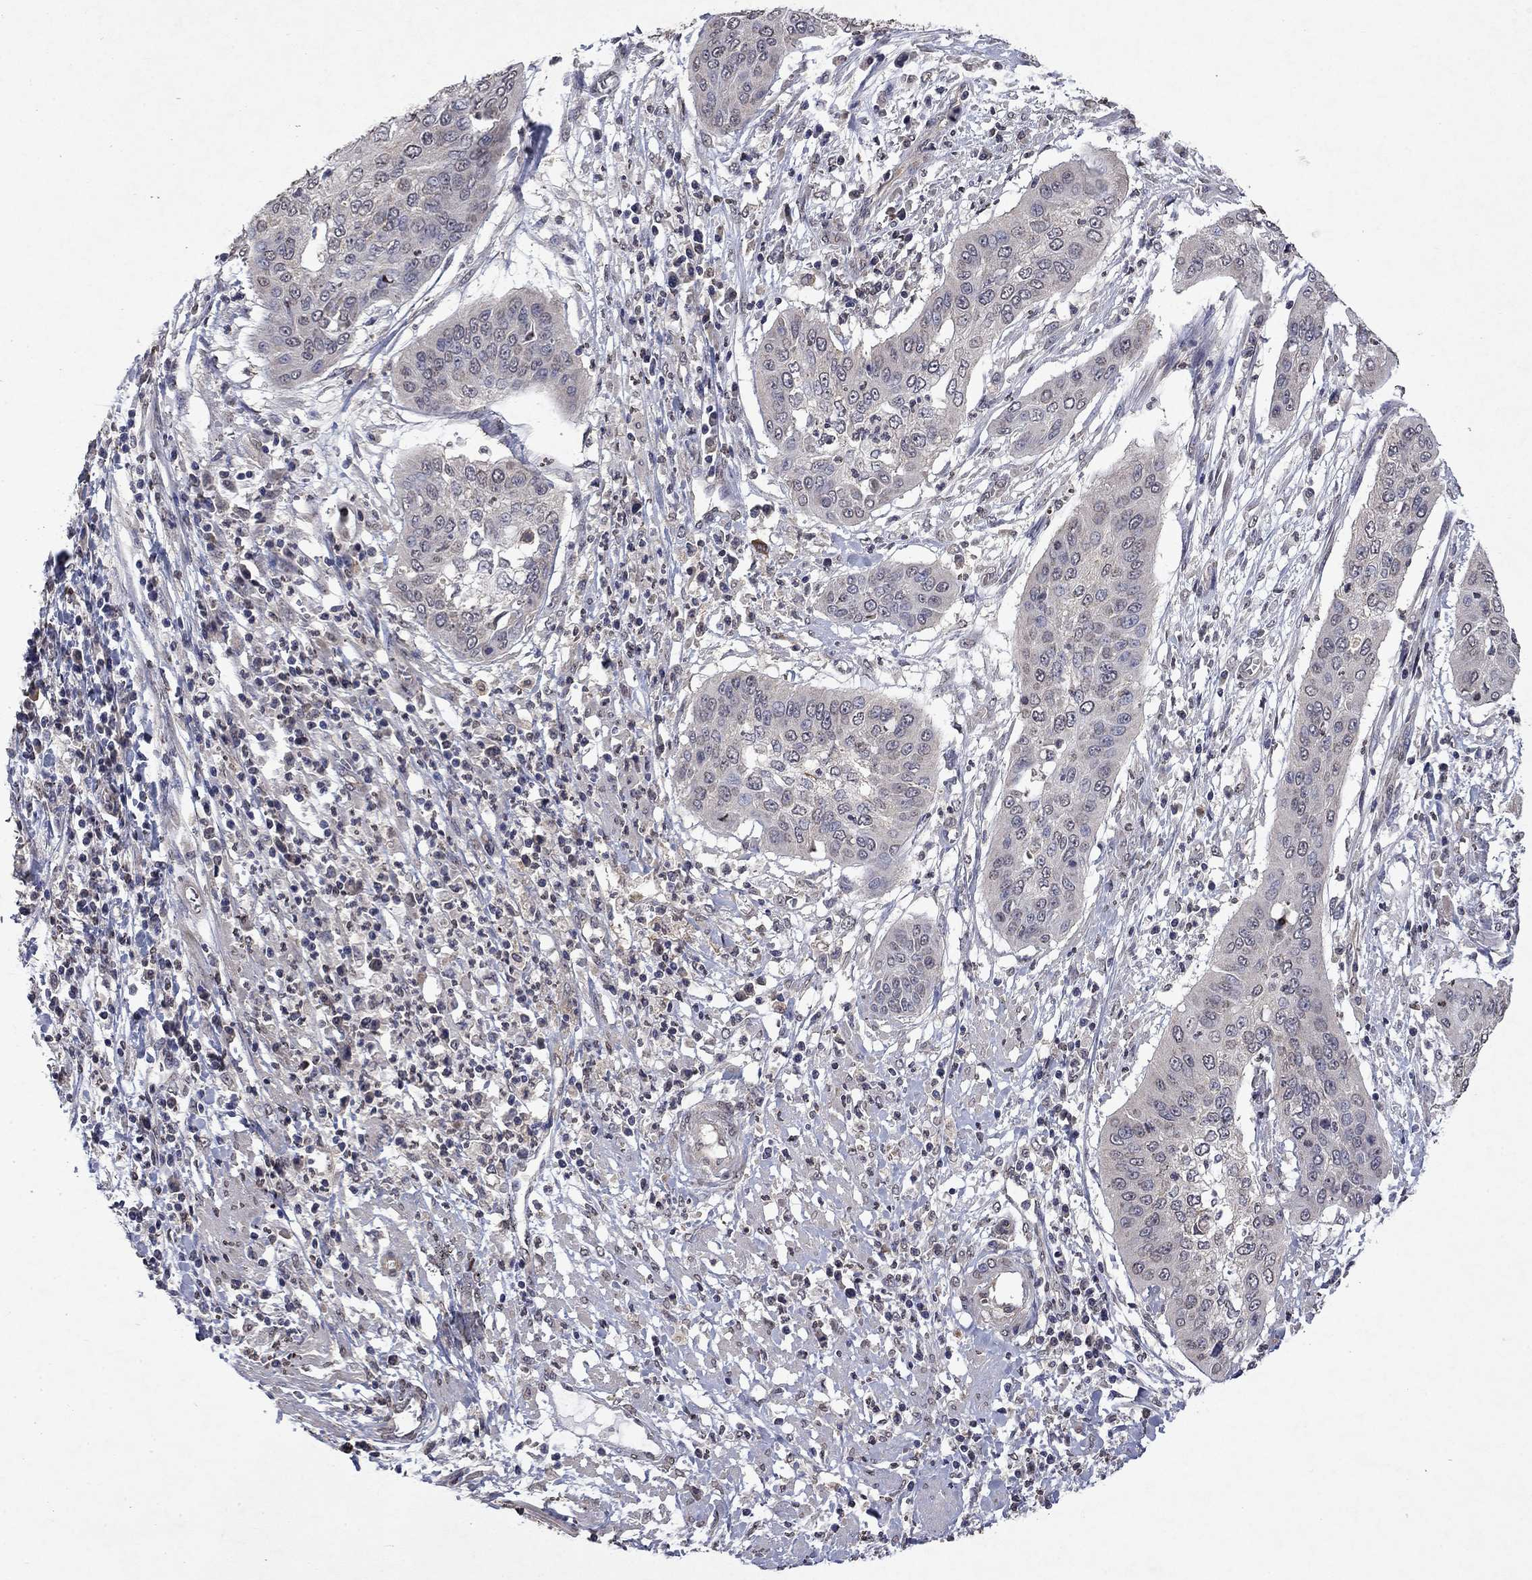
{"staining": {"intensity": "negative", "quantity": "none", "location": "none"}, "tissue": "cervical cancer", "cell_type": "Tumor cells", "image_type": "cancer", "snomed": [{"axis": "morphology", "description": "Squamous cell carcinoma, NOS"}, {"axis": "topography", "description": "Cervix"}], "caption": "Immunohistochemistry (IHC) photomicrograph of cervical cancer stained for a protein (brown), which demonstrates no positivity in tumor cells.", "gene": "TTC38", "patient": {"sex": "female", "age": 39}}